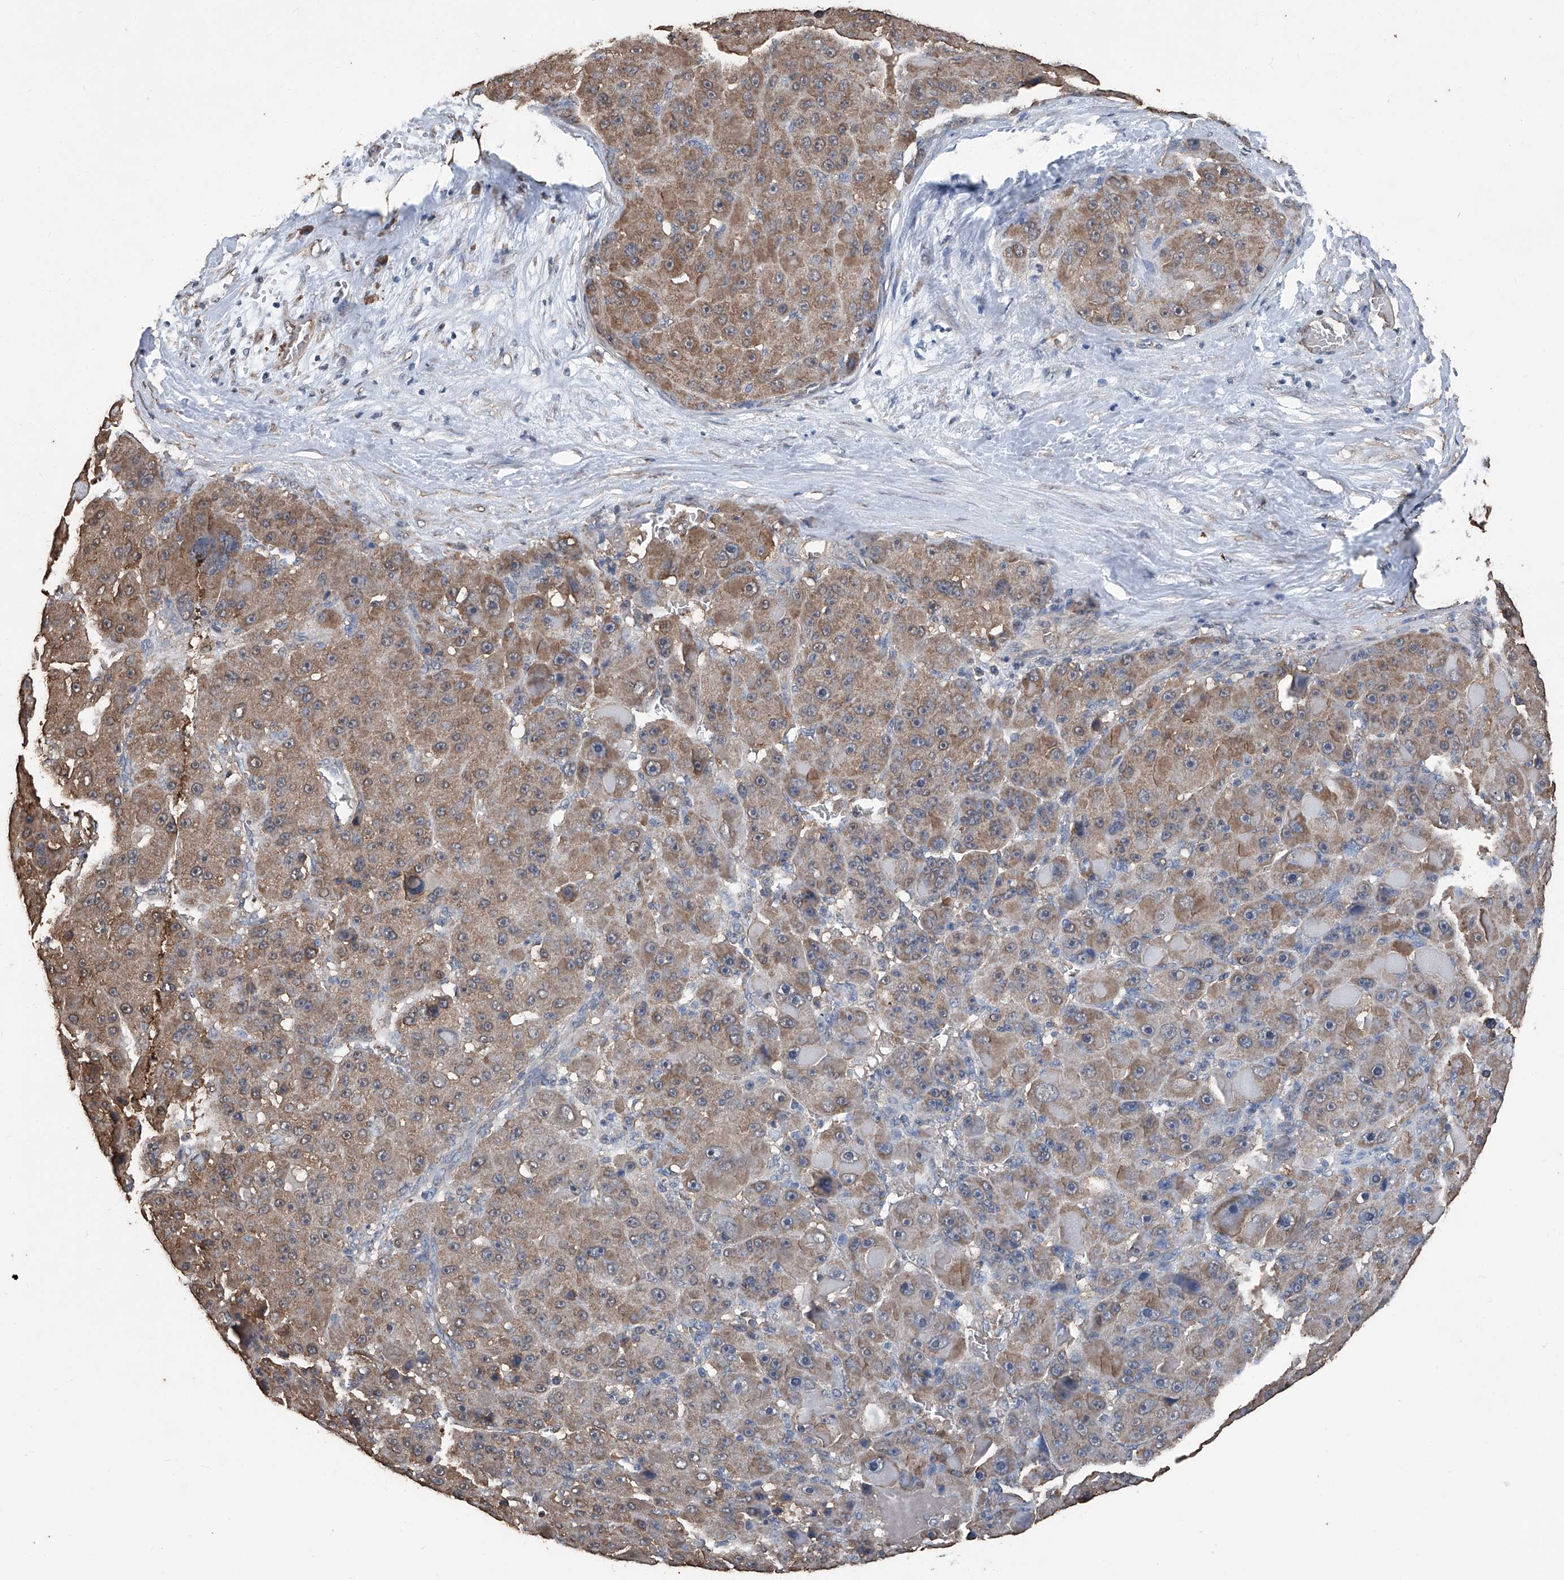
{"staining": {"intensity": "moderate", "quantity": ">75%", "location": "cytoplasmic/membranous"}, "tissue": "liver cancer", "cell_type": "Tumor cells", "image_type": "cancer", "snomed": [{"axis": "morphology", "description": "Carcinoma, Hepatocellular, NOS"}, {"axis": "topography", "description": "Liver"}], "caption": "Liver cancer tissue displays moderate cytoplasmic/membranous positivity in approximately >75% of tumor cells", "gene": "STARD7", "patient": {"sex": "male", "age": 76}}